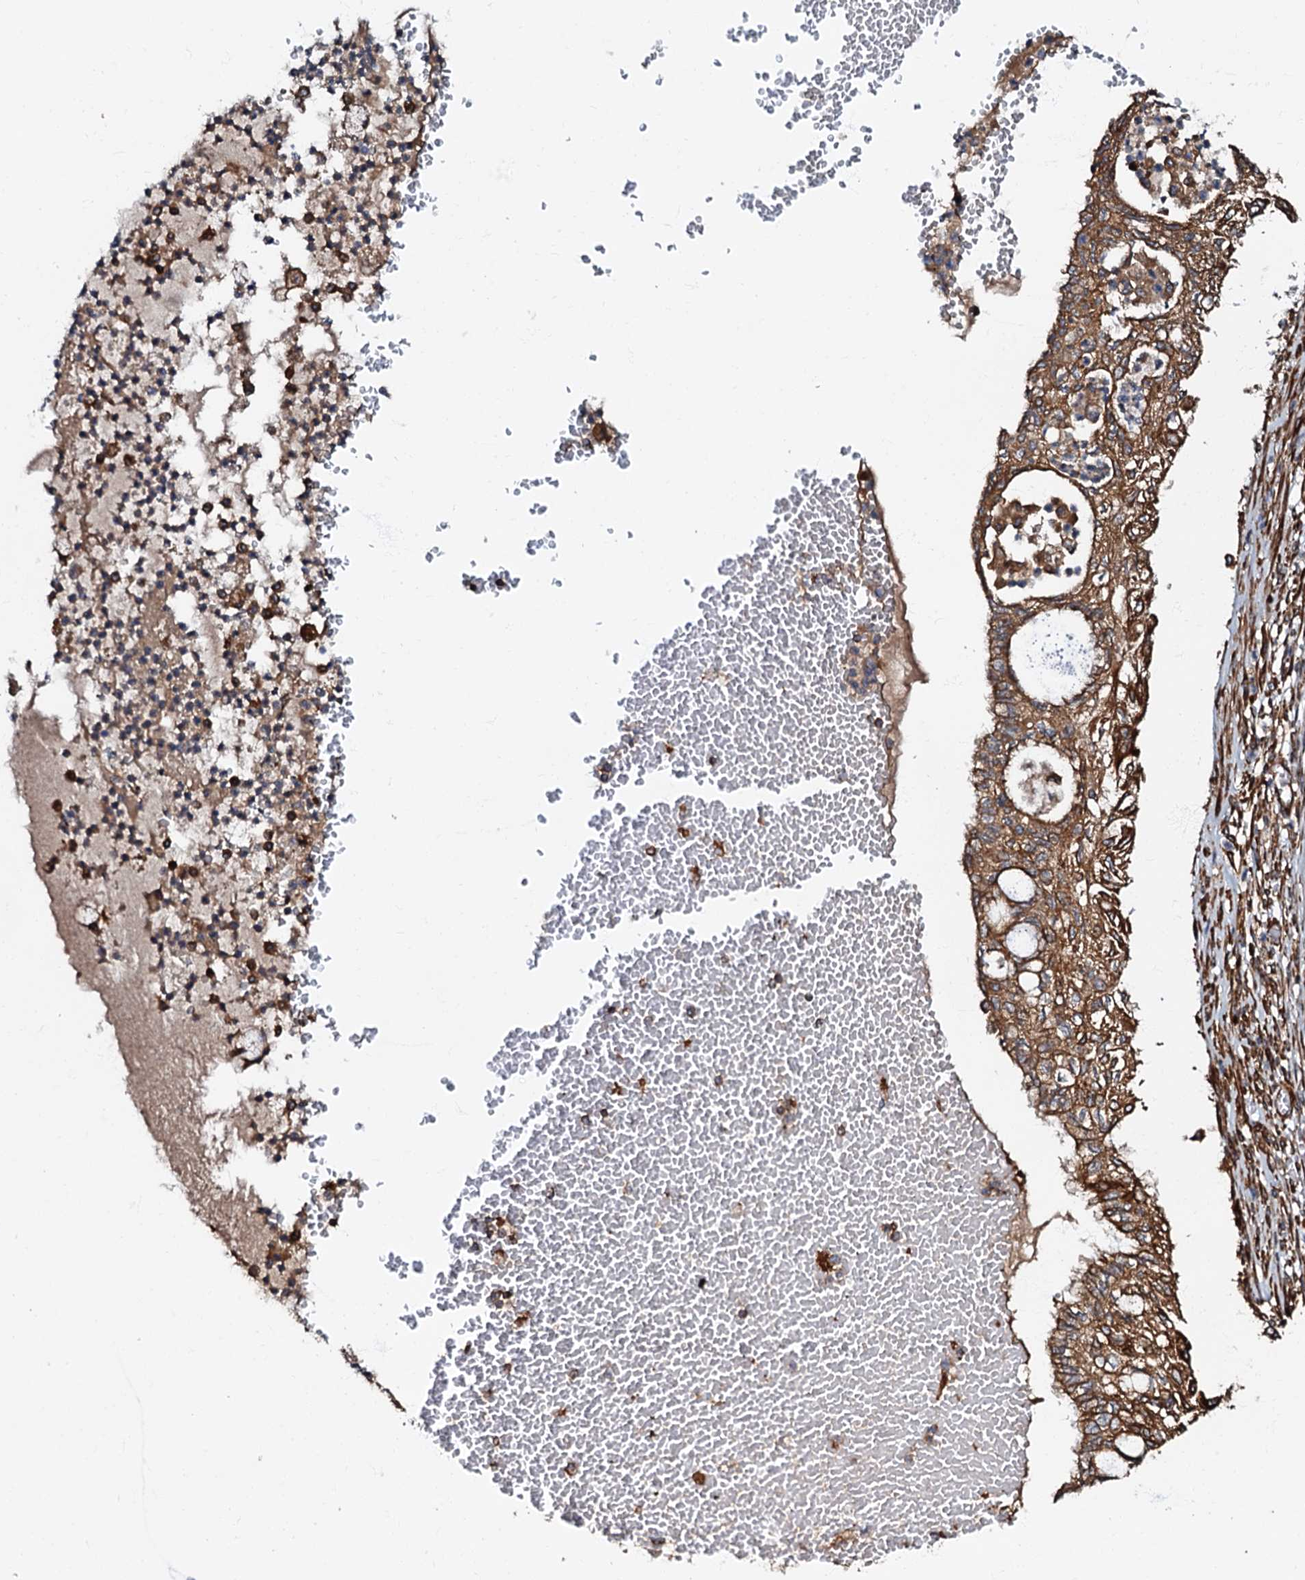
{"staining": {"intensity": "moderate", "quantity": ">75%", "location": "cytoplasmic/membranous"}, "tissue": "lung cancer", "cell_type": "Tumor cells", "image_type": "cancer", "snomed": [{"axis": "morphology", "description": "Adenocarcinoma, NOS"}, {"axis": "topography", "description": "Lung"}], "caption": "Immunohistochemical staining of human adenocarcinoma (lung) reveals medium levels of moderate cytoplasmic/membranous protein expression in about >75% of tumor cells. (Brightfield microscopy of DAB IHC at high magnification).", "gene": "BLOC1S6", "patient": {"sex": "female", "age": 70}}